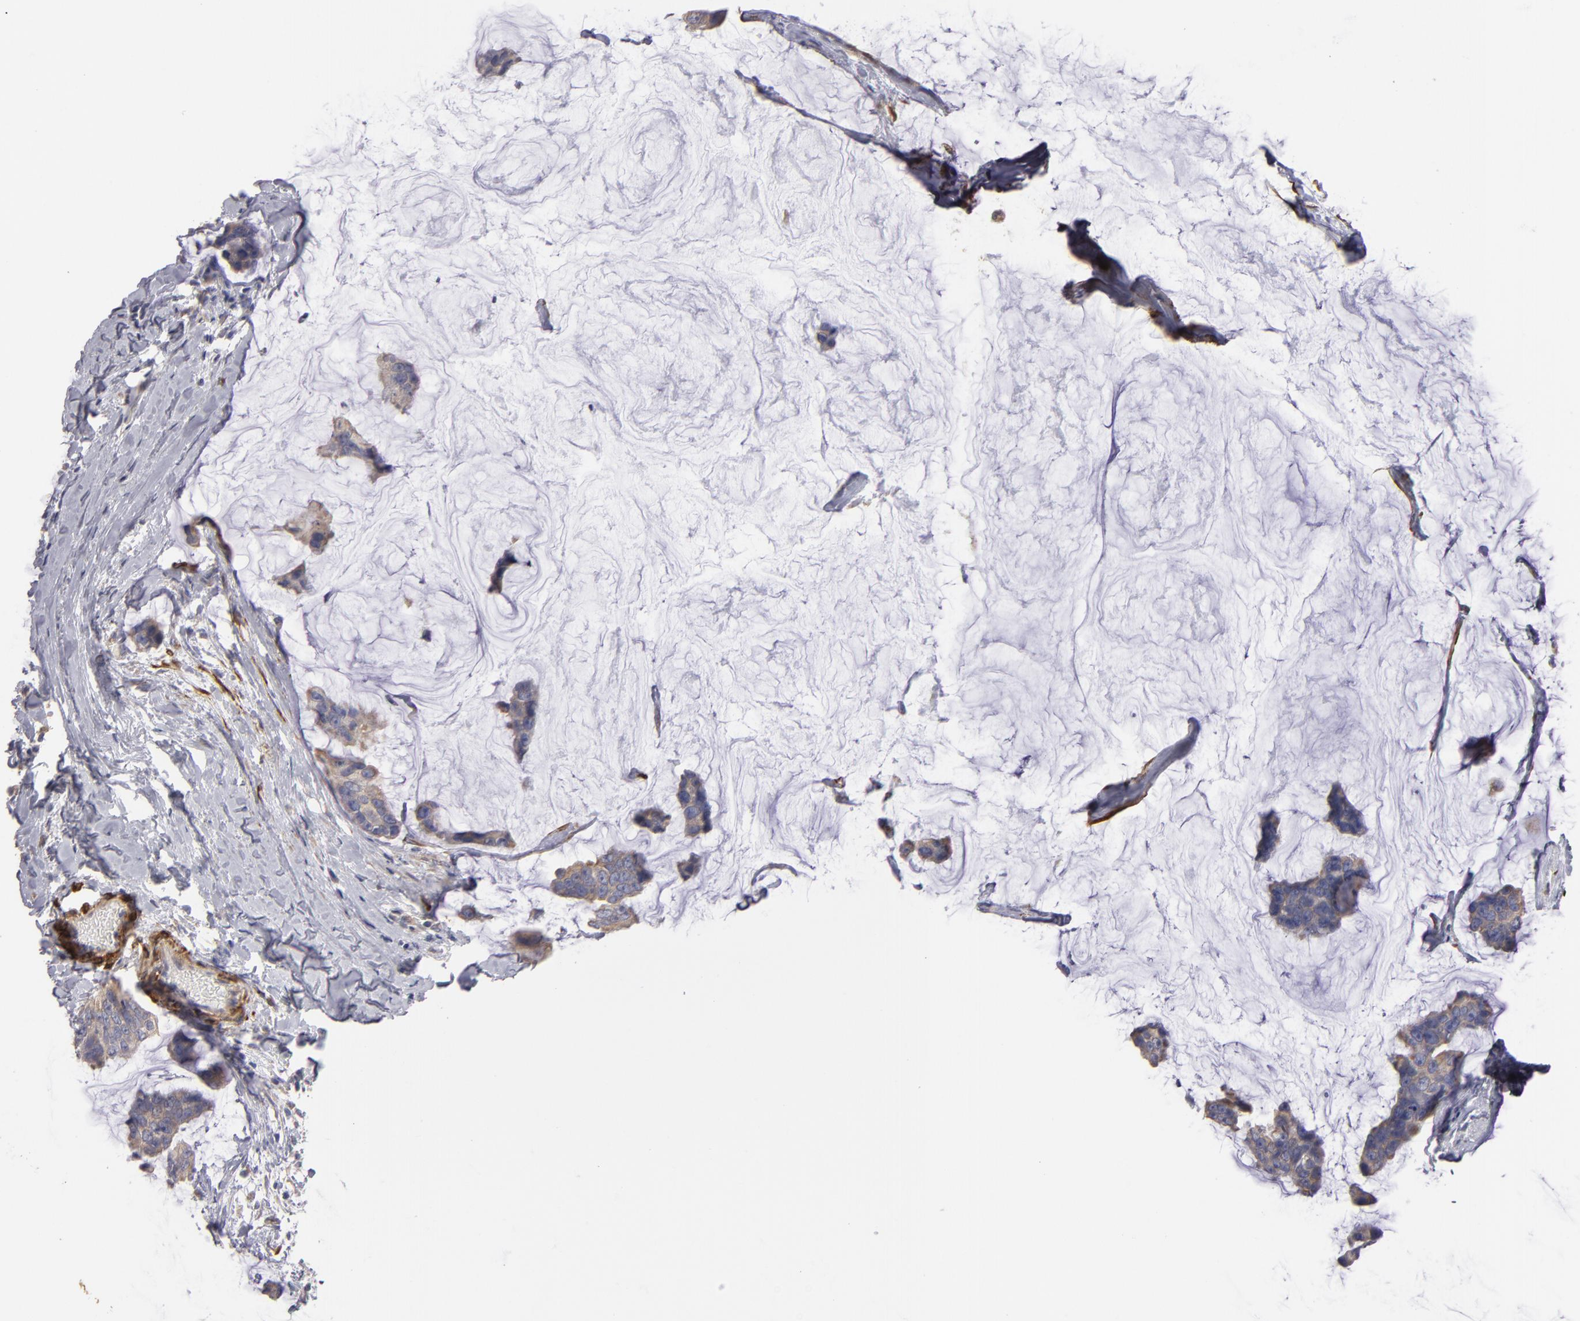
{"staining": {"intensity": "weak", "quantity": ">75%", "location": "cytoplasmic/membranous"}, "tissue": "breast cancer", "cell_type": "Tumor cells", "image_type": "cancer", "snomed": [{"axis": "morphology", "description": "Normal tissue, NOS"}, {"axis": "morphology", "description": "Duct carcinoma"}, {"axis": "topography", "description": "Breast"}], "caption": "DAB (3,3'-diaminobenzidine) immunohistochemical staining of human breast cancer (invasive ductal carcinoma) exhibits weak cytoplasmic/membranous protein positivity in approximately >75% of tumor cells.", "gene": "SLMAP", "patient": {"sex": "female", "age": 50}}